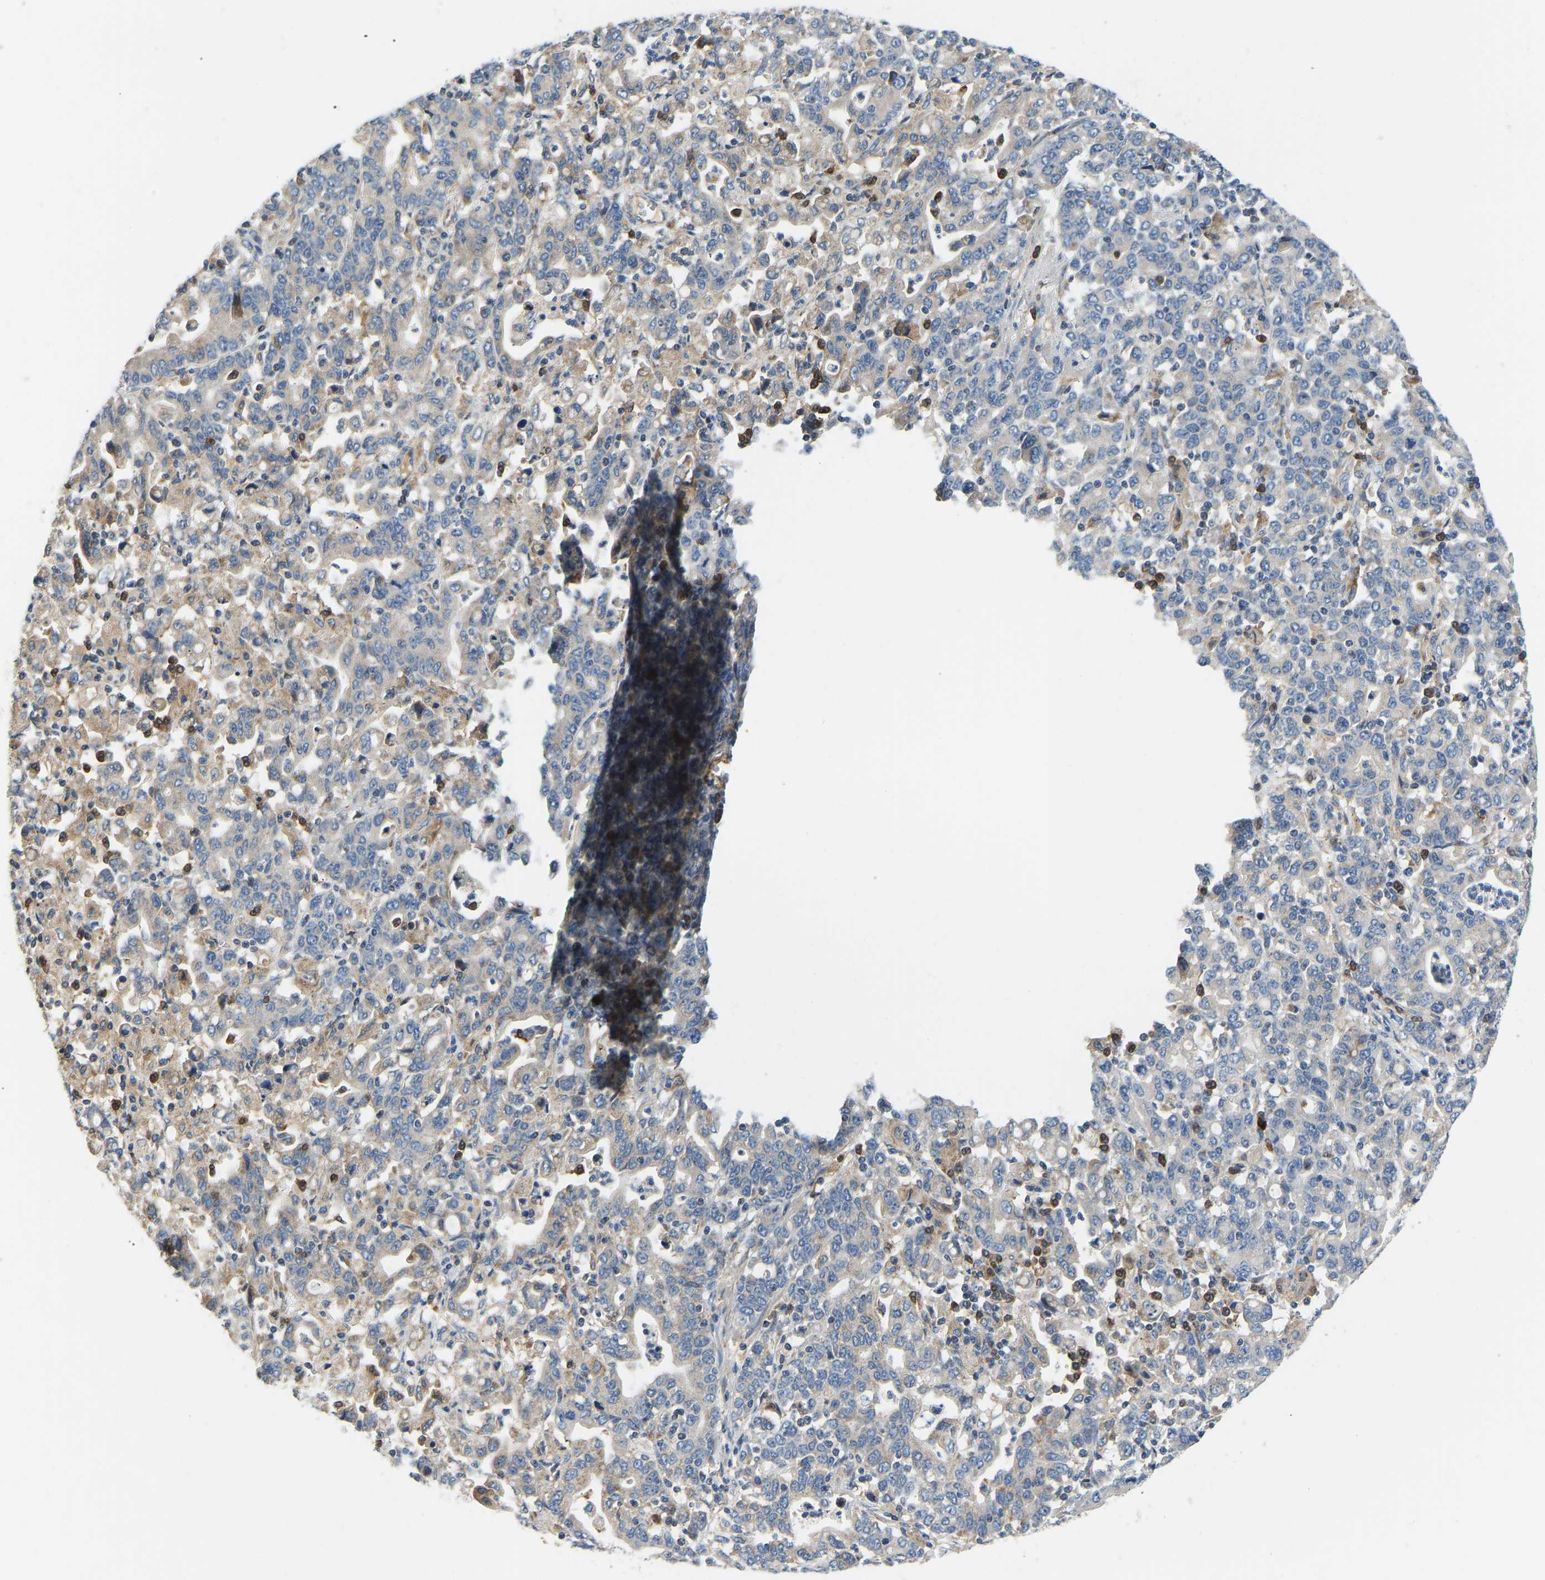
{"staining": {"intensity": "negative", "quantity": "none", "location": "none"}, "tissue": "stomach cancer", "cell_type": "Tumor cells", "image_type": "cancer", "snomed": [{"axis": "morphology", "description": "Adenocarcinoma, NOS"}, {"axis": "topography", "description": "Stomach, upper"}], "caption": "An immunohistochemistry (IHC) histopathology image of stomach adenocarcinoma is shown. There is no staining in tumor cells of stomach adenocarcinoma.", "gene": "RBP1", "patient": {"sex": "male", "age": 69}}